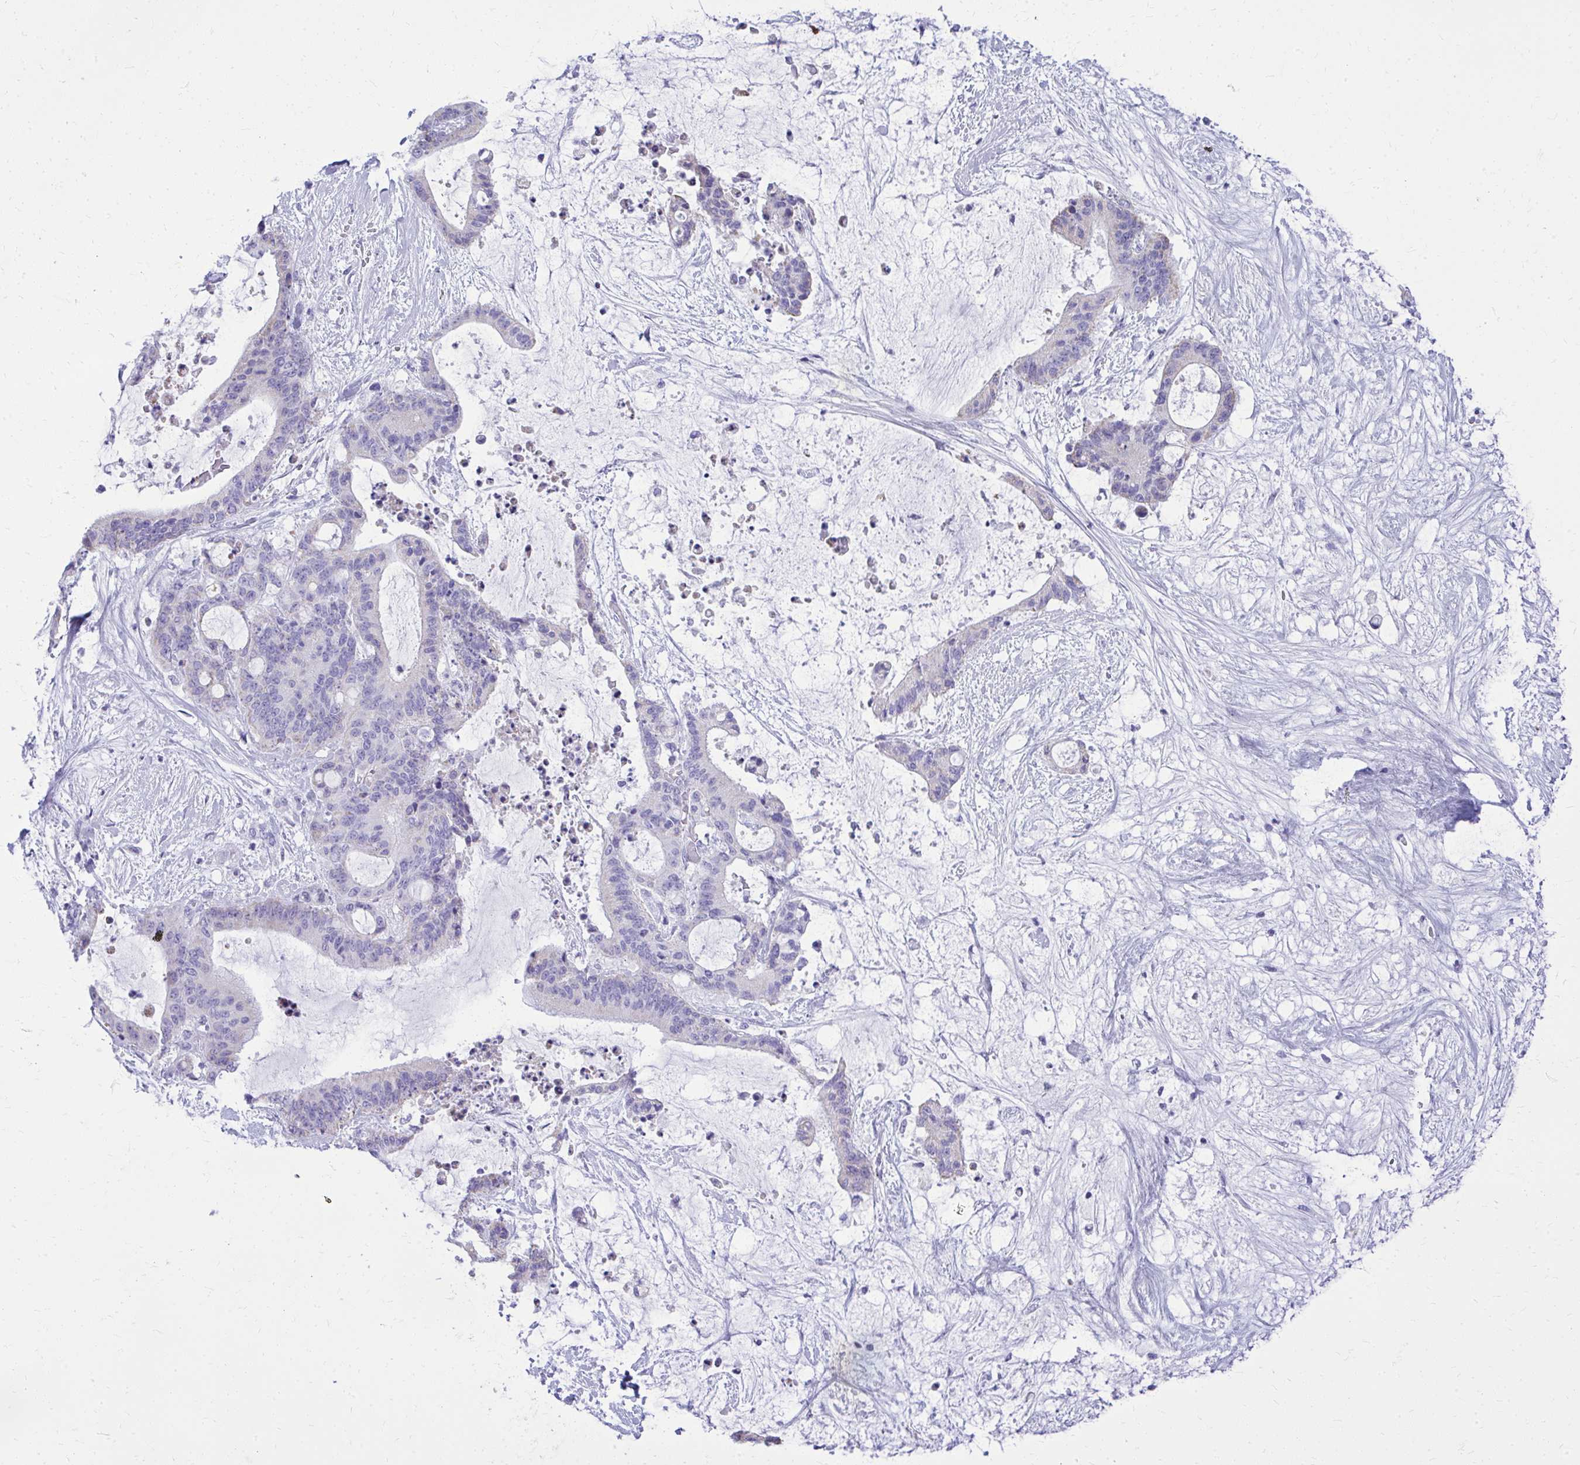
{"staining": {"intensity": "negative", "quantity": "none", "location": "none"}, "tissue": "liver cancer", "cell_type": "Tumor cells", "image_type": "cancer", "snomed": [{"axis": "morphology", "description": "Normal tissue, NOS"}, {"axis": "morphology", "description": "Cholangiocarcinoma"}, {"axis": "topography", "description": "Liver"}, {"axis": "topography", "description": "Peripheral nerve tissue"}], "caption": "This is an immunohistochemistry (IHC) micrograph of liver cancer (cholangiocarcinoma). There is no positivity in tumor cells.", "gene": "RALYL", "patient": {"sex": "female", "age": 73}}